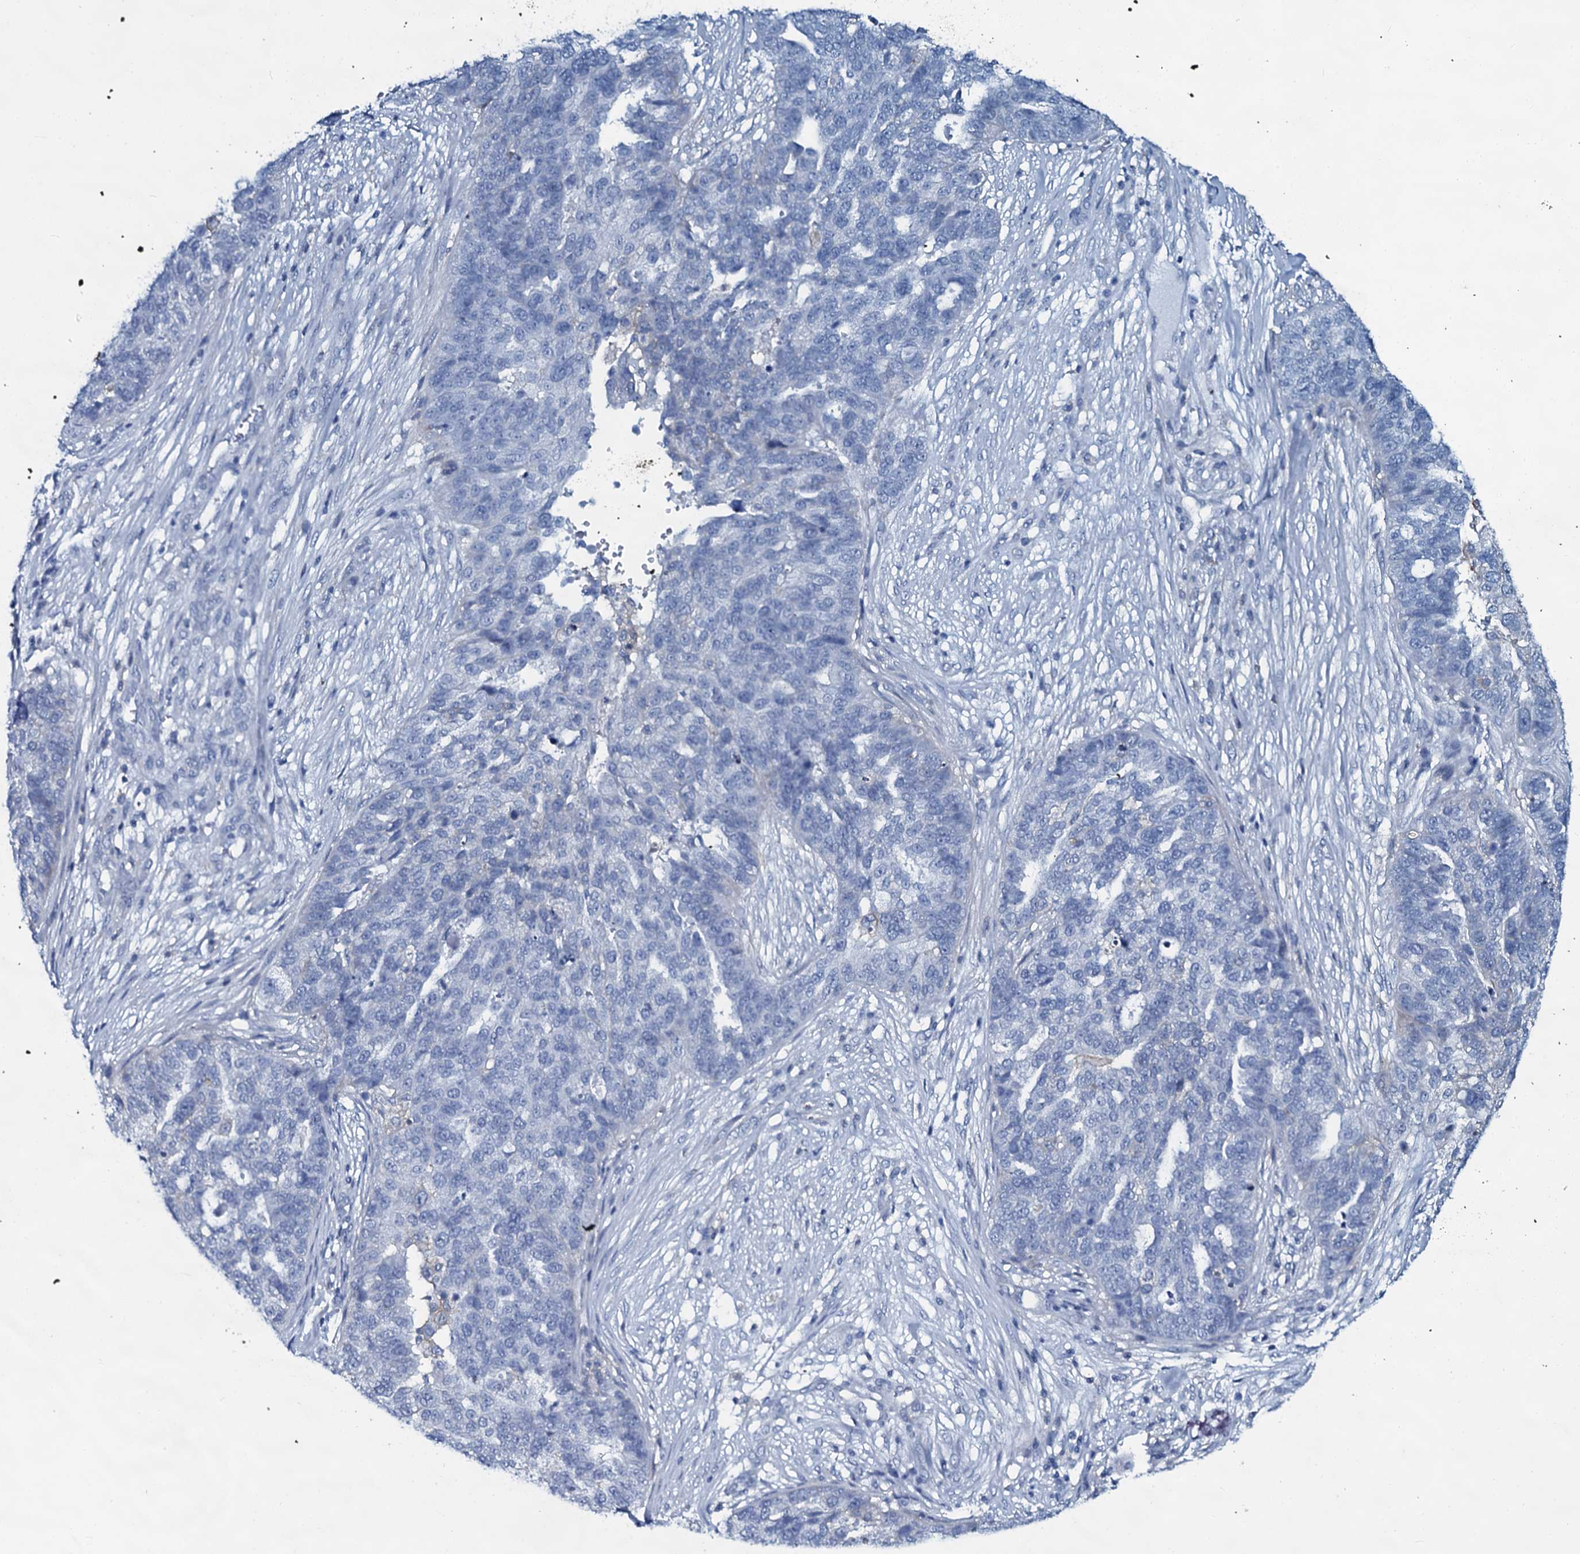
{"staining": {"intensity": "negative", "quantity": "none", "location": "none"}, "tissue": "ovarian cancer", "cell_type": "Tumor cells", "image_type": "cancer", "snomed": [{"axis": "morphology", "description": "Cystadenocarcinoma, serous, NOS"}, {"axis": "topography", "description": "Ovary"}], "caption": "Protein analysis of ovarian serous cystadenocarcinoma displays no significant staining in tumor cells.", "gene": "SLC4A7", "patient": {"sex": "female", "age": 59}}